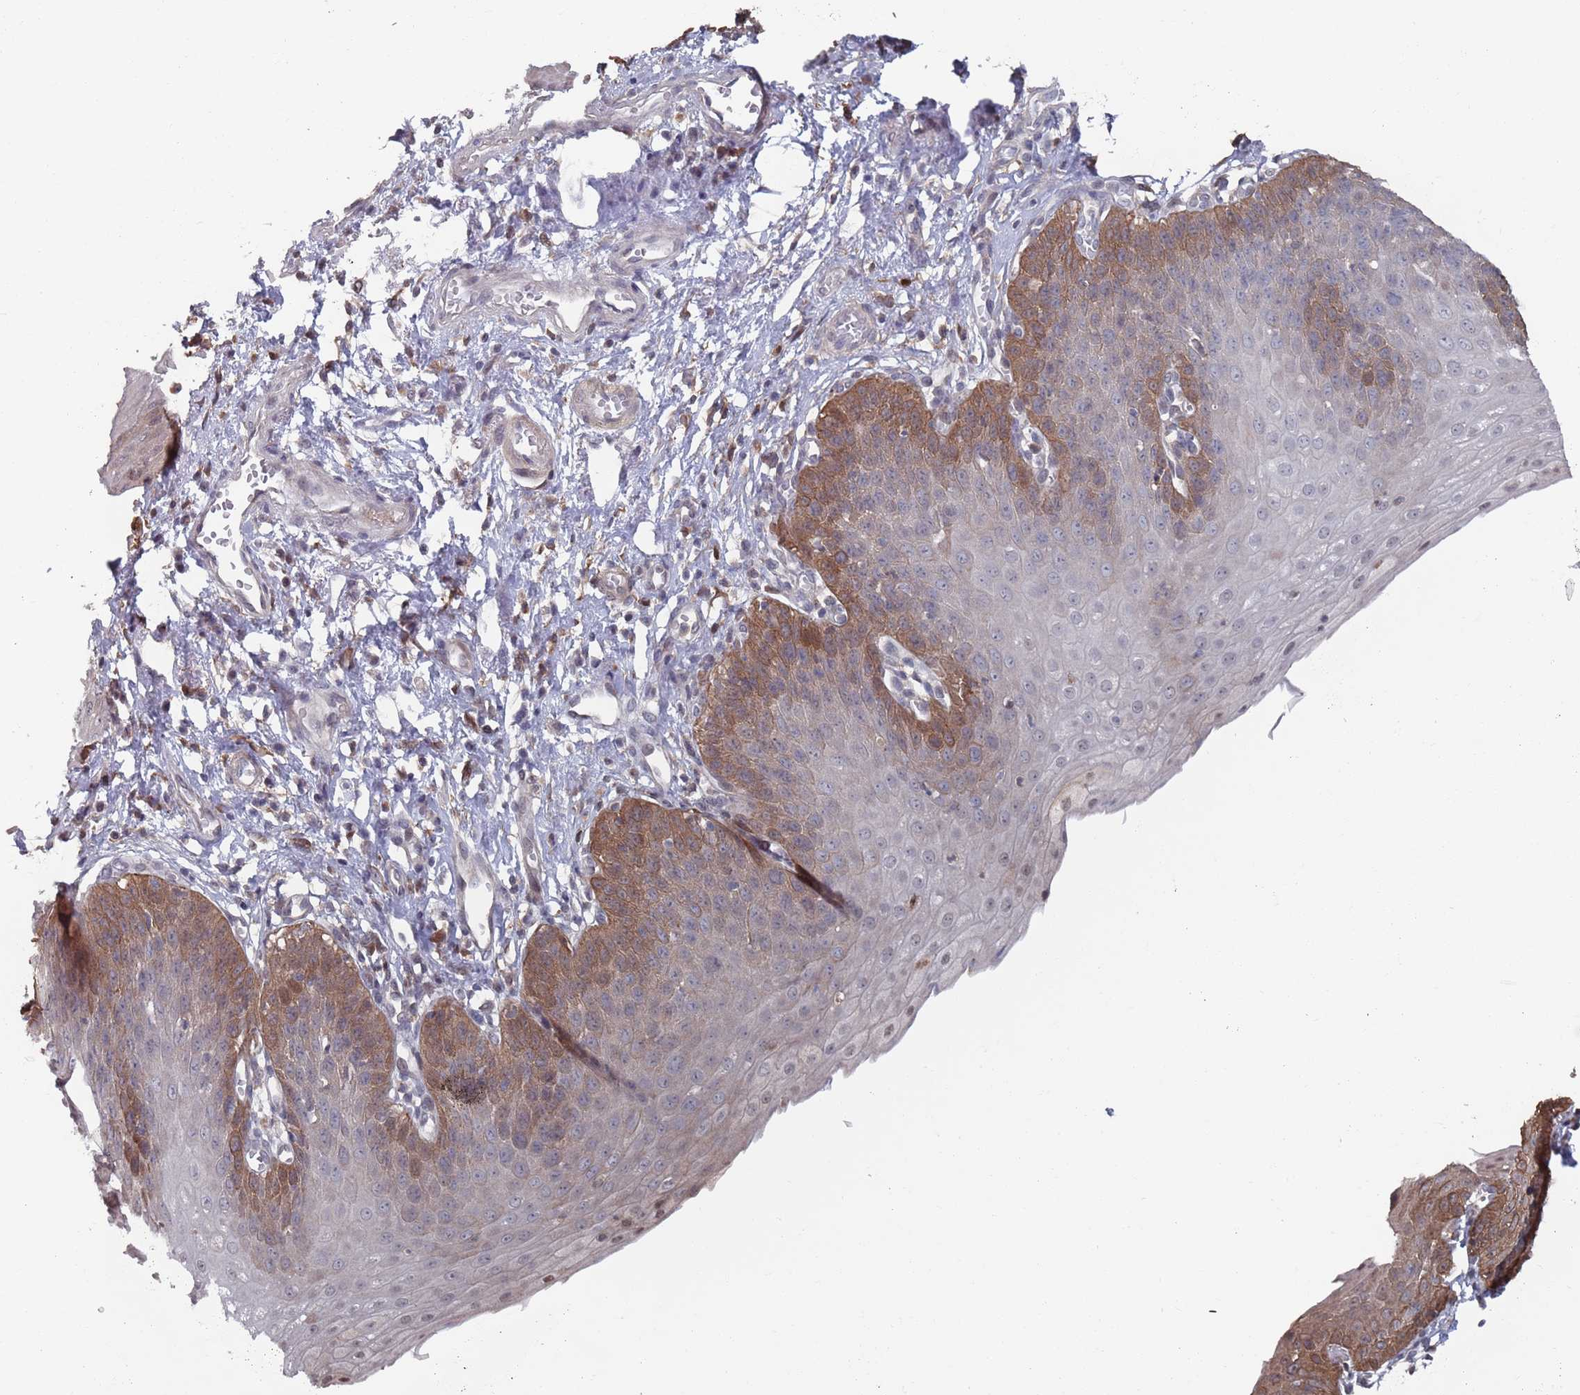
{"staining": {"intensity": "moderate", "quantity": "25%-75%", "location": "cytoplasmic/membranous,nuclear"}, "tissue": "esophagus", "cell_type": "Squamous epithelial cells", "image_type": "normal", "snomed": [{"axis": "morphology", "description": "Normal tissue, NOS"}, {"axis": "topography", "description": "Esophagus"}], "caption": "Protein staining of unremarkable esophagus exhibits moderate cytoplasmic/membranous,nuclear staining in approximately 25%-75% of squamous epithelial cells.", "gene": "DGKD", "patient": {"sex": "male", "age": 71}}